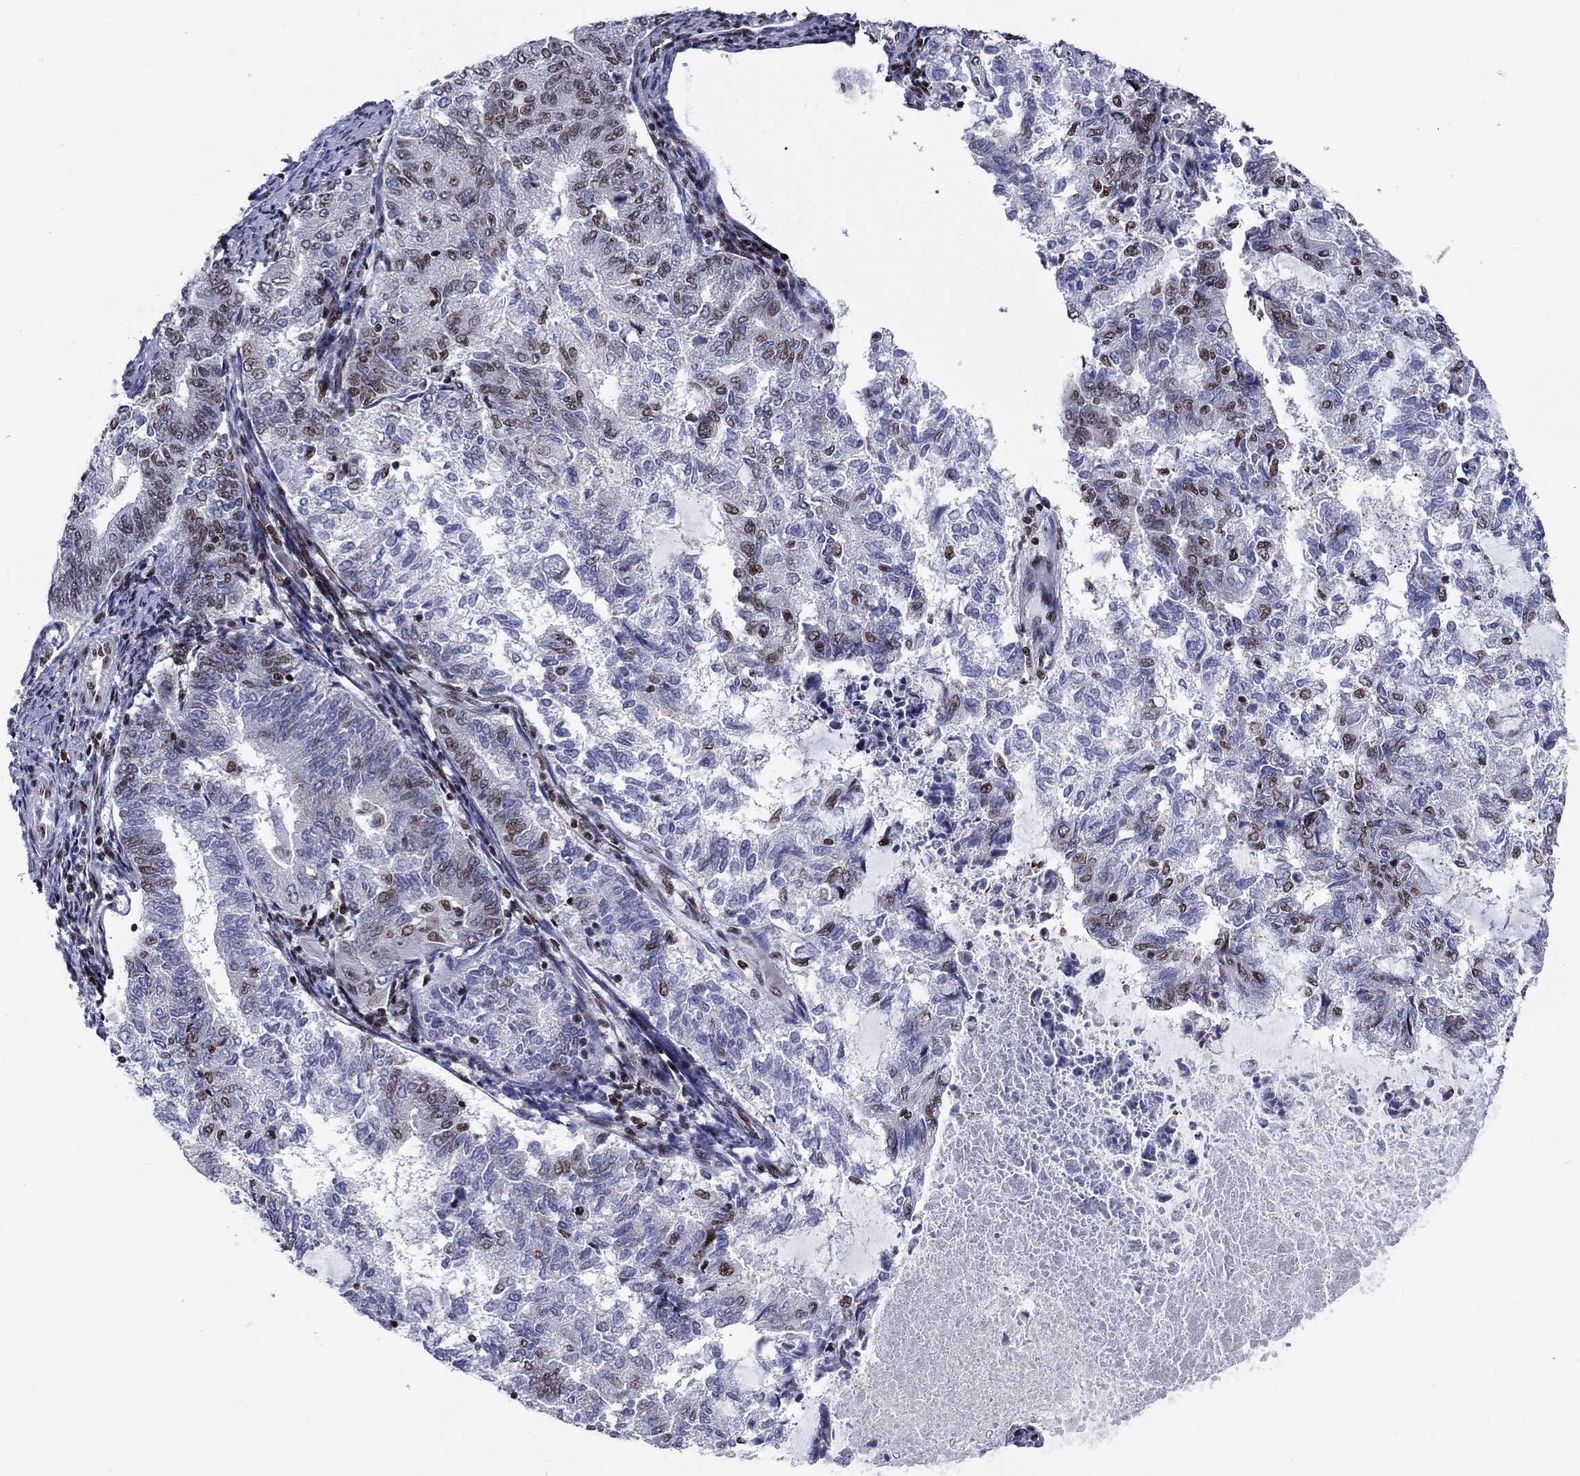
{"staining": {"intensity": "moderate", "quantity": "25%-75%", "location": "nuclear"}, "tissue": "endometrial cancer", "cell_type": "Tumor cells", "image_type": "cancer", "snomed": [{"axis": "morphology", "description": "Adenocarcinoma, NOS"}, {"axis": "topography", "description": "Endometrium"}], "caption": "About 25%-75% of tumor cells in human endometrial cancer (adenocarcinoma) reveal moderate nuclear protein staining as visualized by brown immunohistochemical staining.", "gene": "RPRD1B", "patient": {"sex": "female", "age": 65}}